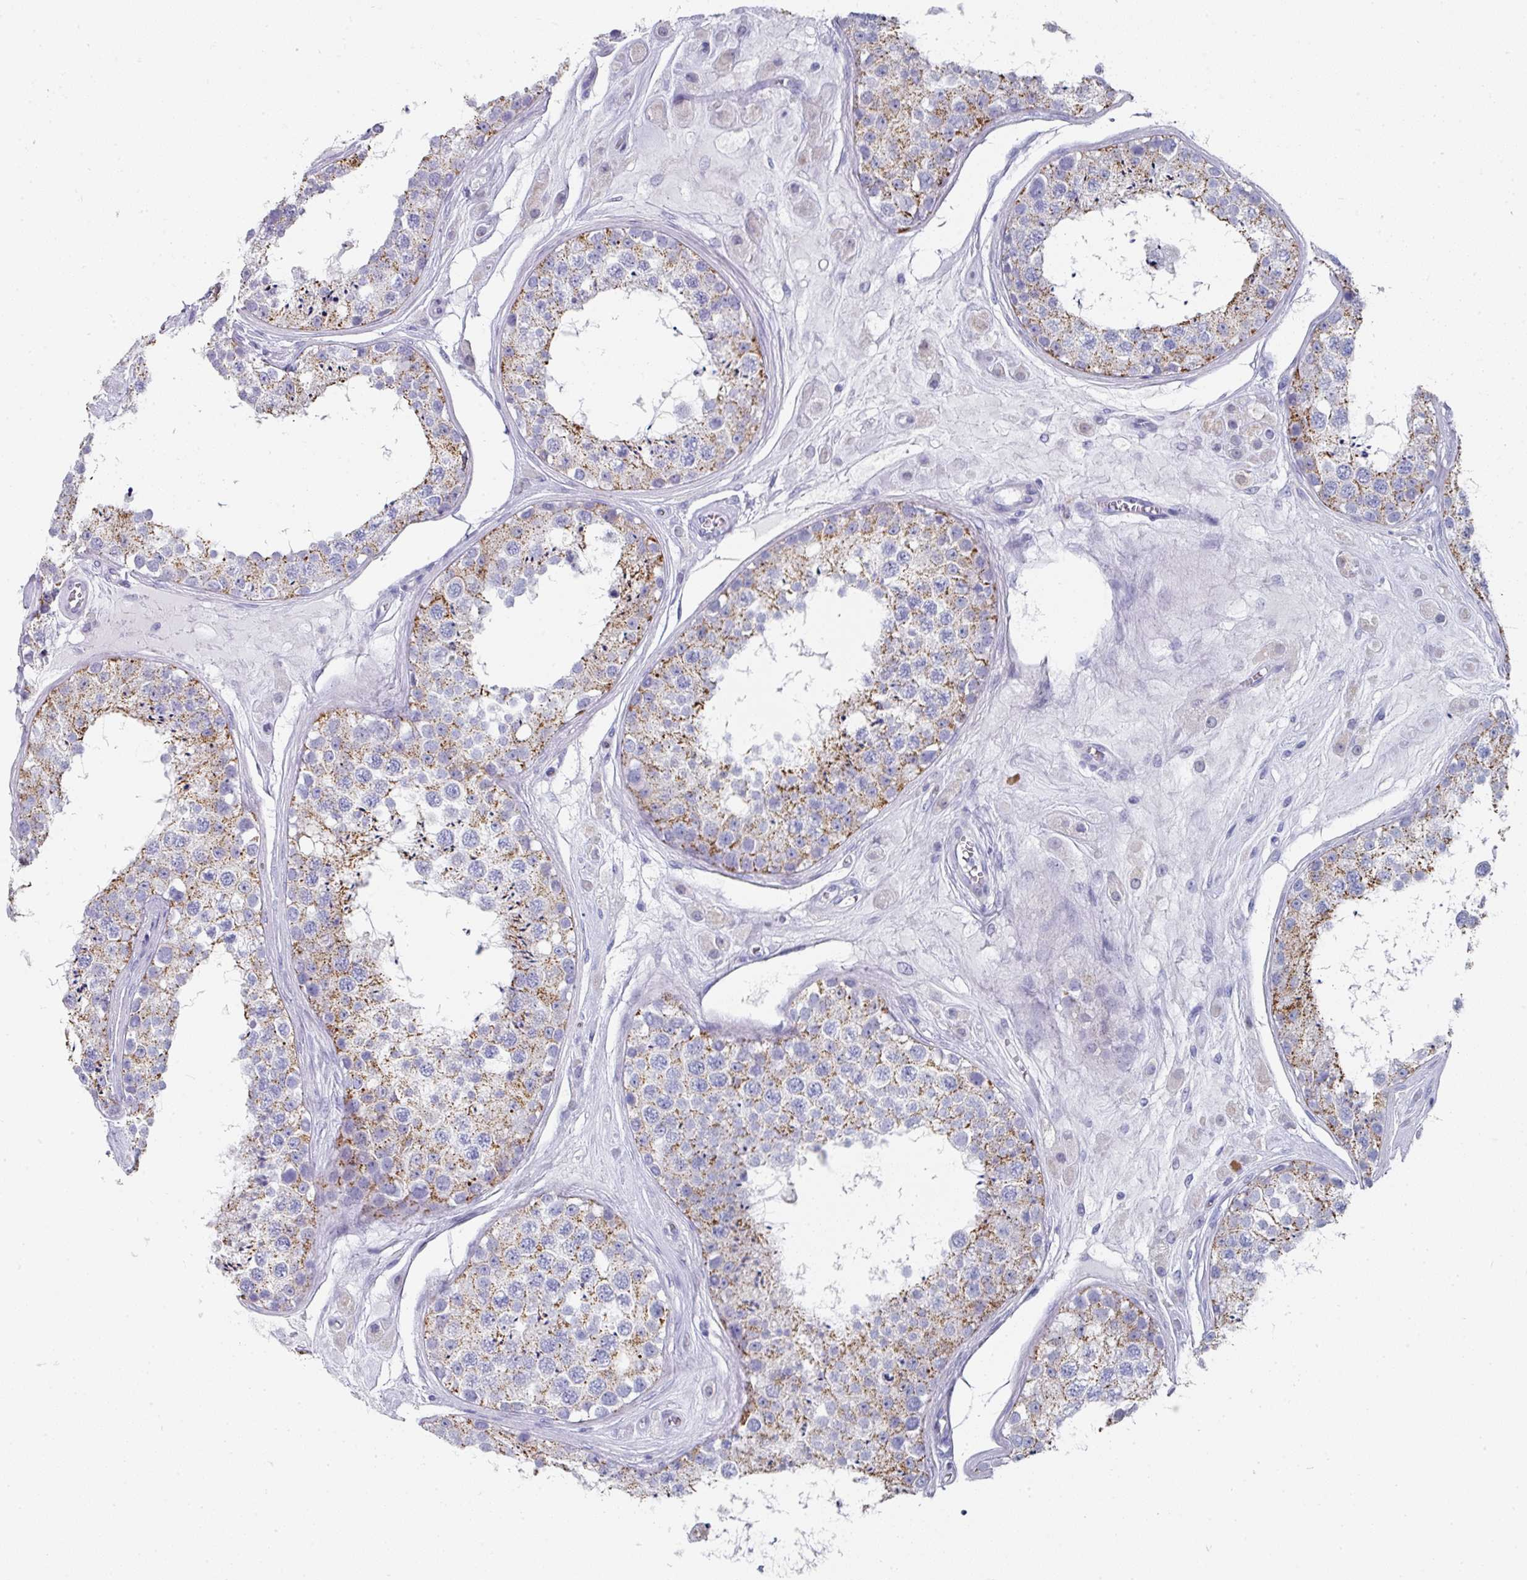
{"staining": {"intensity": "moderate", "quantity": "25%-75%", "location": "cytoplasmic/membranous"}, "tissue": "testis", "cell_type": "Cells in seminiferous ducts", "image_type": "normal", "snomed": [{"axis": "morphology", "description": "Normal tissue, NOS"}, {"axis": "topography", "description": "Testis"}], "caption": "Cells in seminiferous ducts display medium levels of moderate cytoplasmic/membranous positivity in approximately 25%-75% of cells in benign testis. Nuclei are stained in blue.", "gene": "SETBP1", "patient": {"sex": "male", "age": 25}}